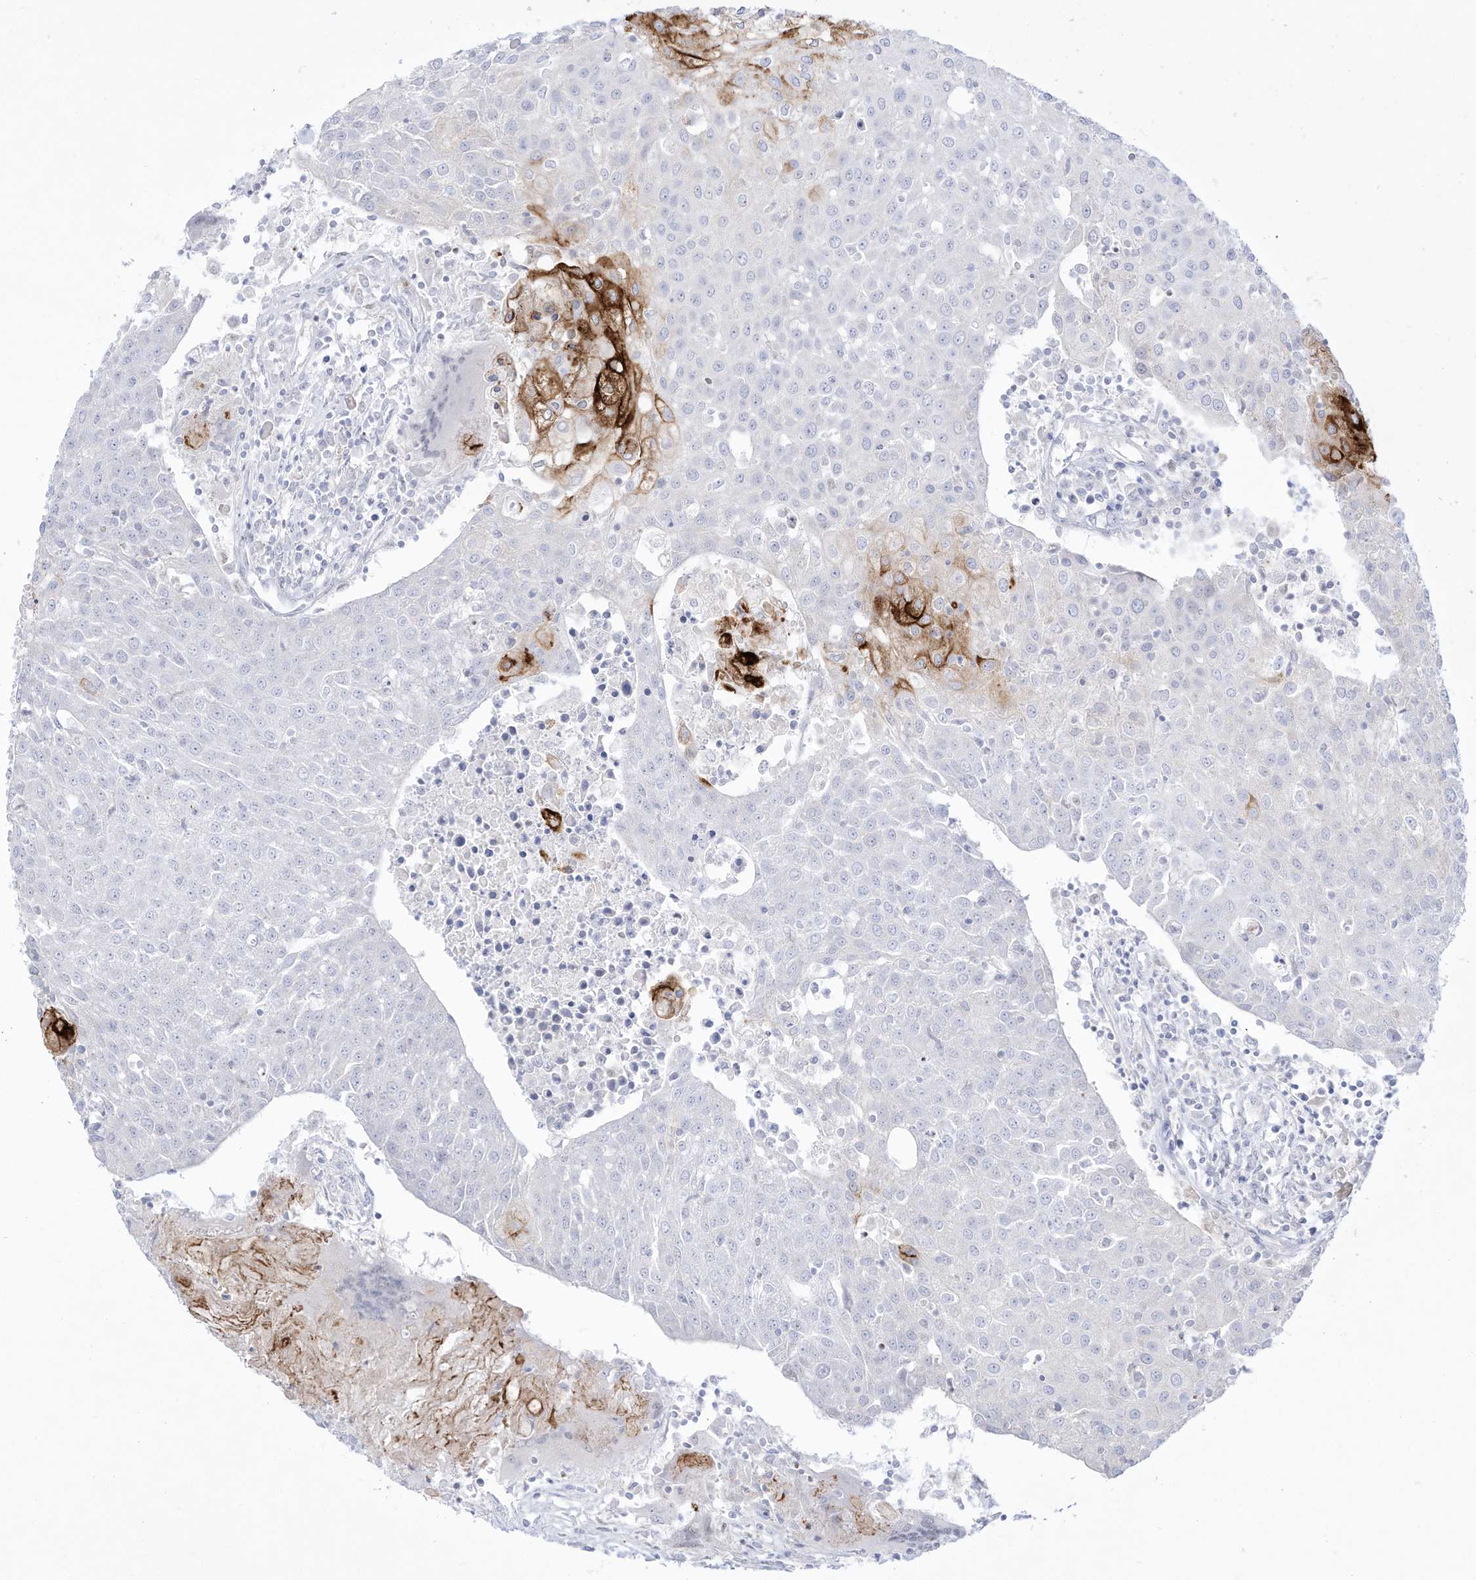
{"staining": {"intensity": "strong", "quantity": "<25%", "location": "cytoplasmic/membranous"}, "tissue": "urothelial cancer", "cell_type": "Tumor cells", "image_type": "cancer", "snomed": [{"axis": "morphology", "description": "Urothelial carcinoma, High grade"}, {"axis": "topography", "description": "Urinary bladder"}], "caption": "There is medium levels of strong cytoplasmic/membranous expression in tumor cells of high-grade urothelial carcinoma, as demonstrated by immunohistochemical staining (brown color).", "gene": "DMKN", "patient": {"sex": "female", "age": 85}}